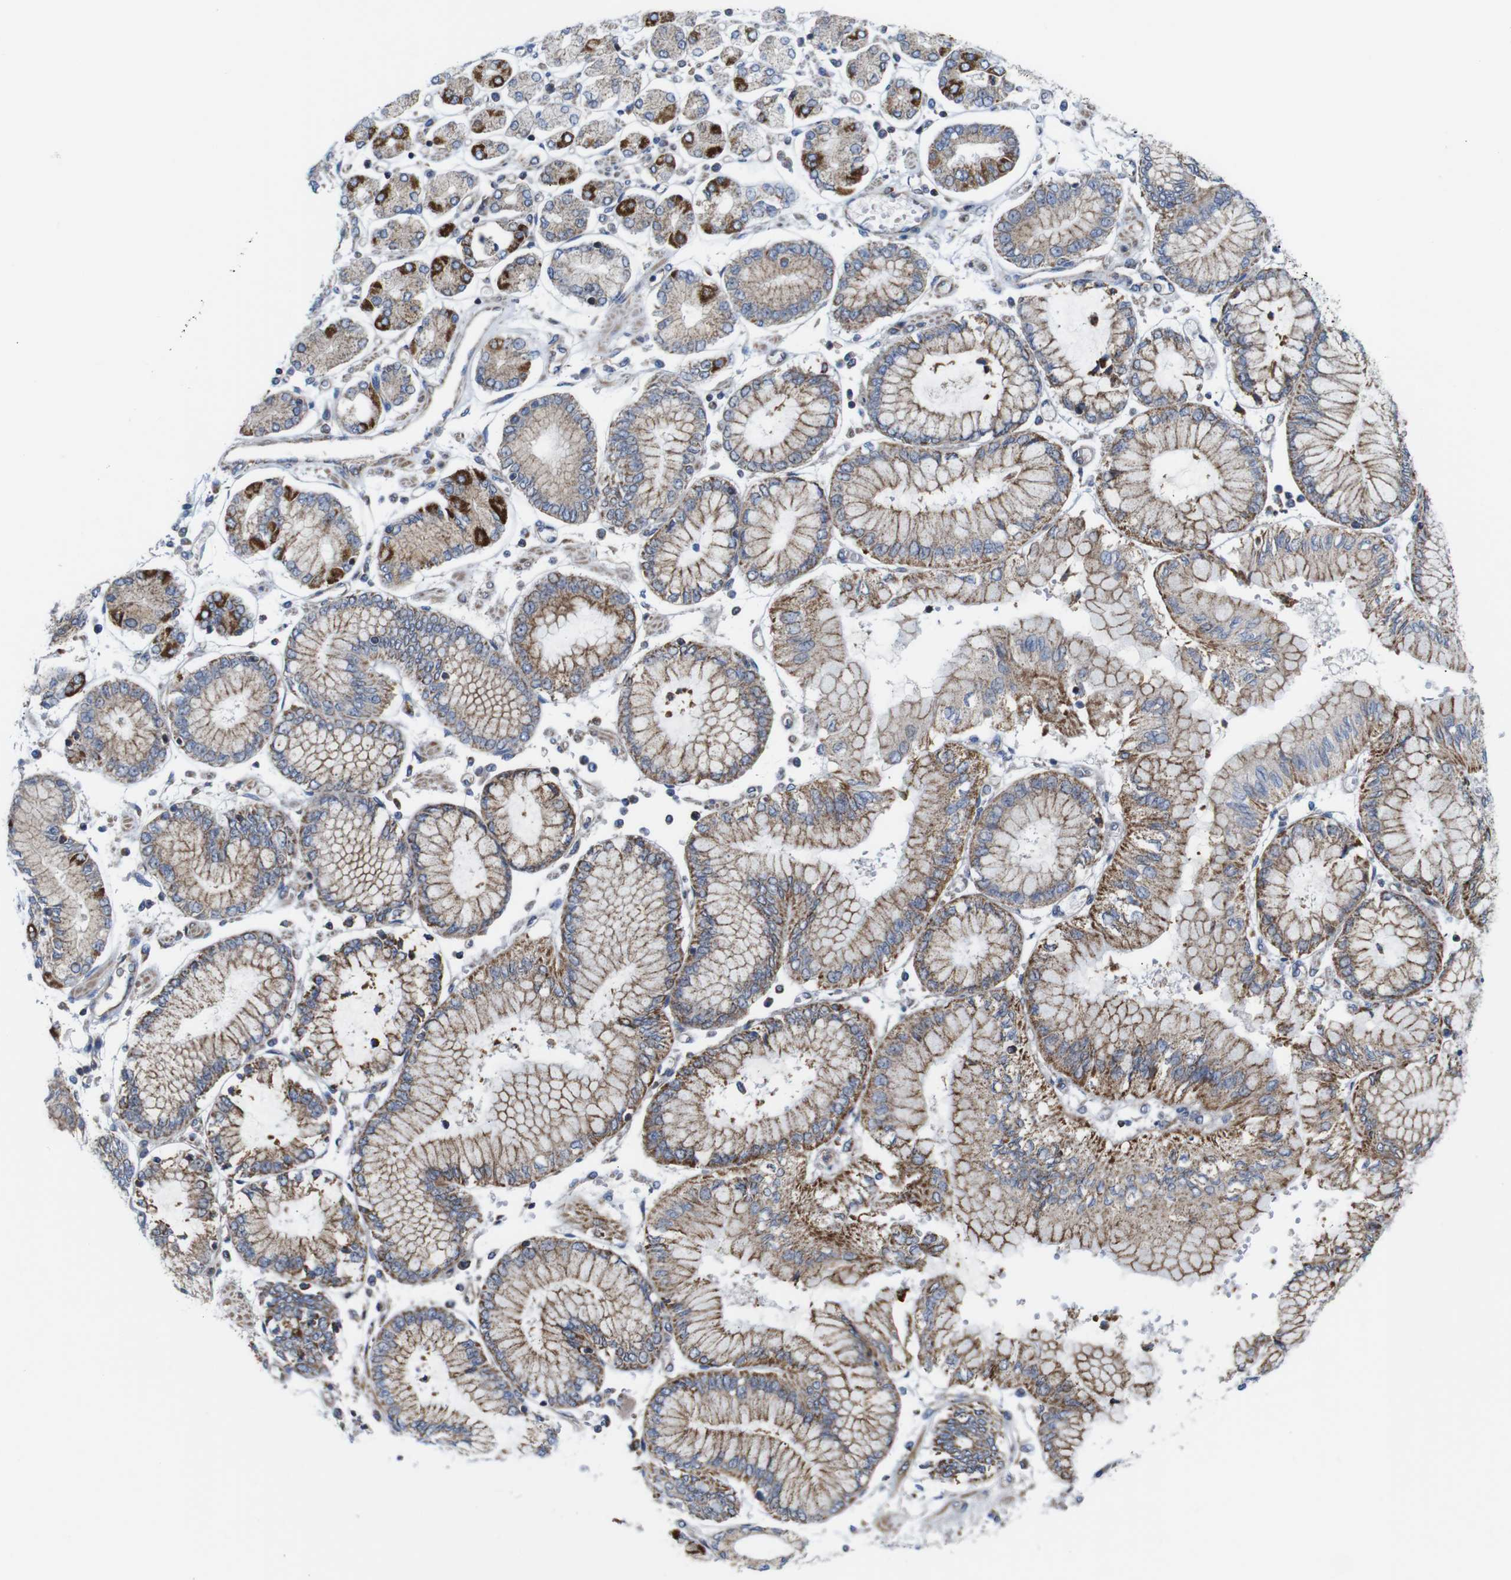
{"staining": {"intensity": "moderate", "quantity": "25%-75%", "location": "cytoplasmic/membranous"}, "tissue": "stomach cancer", "cell_type": "Tumor cells", "image_type": "cancer", "snomed": [{"axis": "morphology", "description": "Adenocarcinoma, NOS"}, {"axis": "topography", "description": "Stomach"}], "caption": "An image of stomach adenocarcinoma stained for a protein shows moderate cytoplasmic/membranous brown staining in tumor cells.", "gene": "PDCD1LG2", "patient": {"sex": "male", "age": 76}}